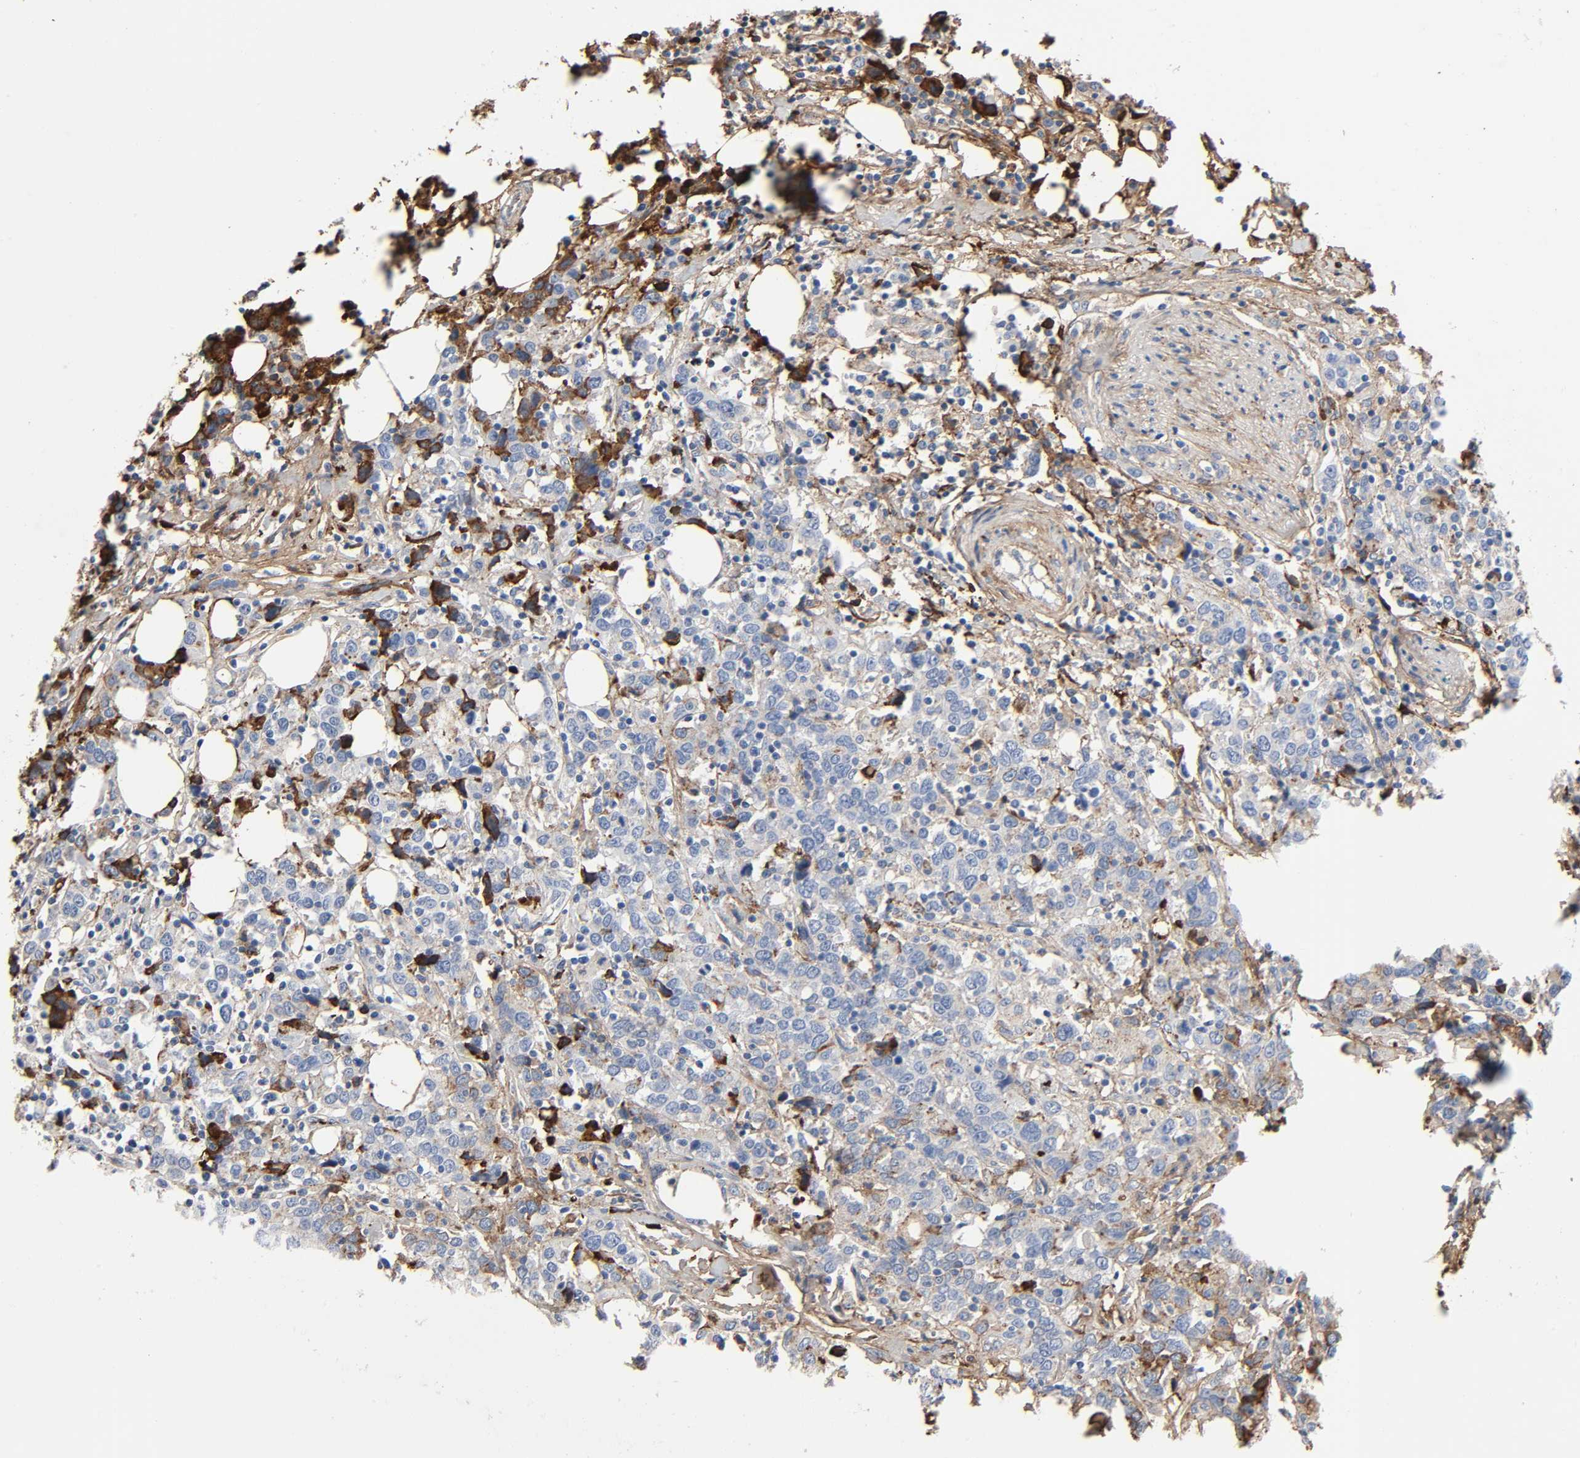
{"staining": {"intensity": "moderate", "quantity": "25%-75%", "location": "cytoplasmic/membranous"}, "tissue": "urothelial cancer", "cell_type": "Tumor cells", "image_type": "cancer", "snomed": [{"axis": "morphology", "description": "Urothelial carcinoma, High grade"}, {"axis": "topography", "description": "Urinary bladder"}], "caption": "The histopathology image reveals a brown stain indicating the presence of a protein in the cytoplasmic/membranous of tumor cells in urothelial cancer.", "gene": "C3", "patient": {"sex": "male", "age": 61}}